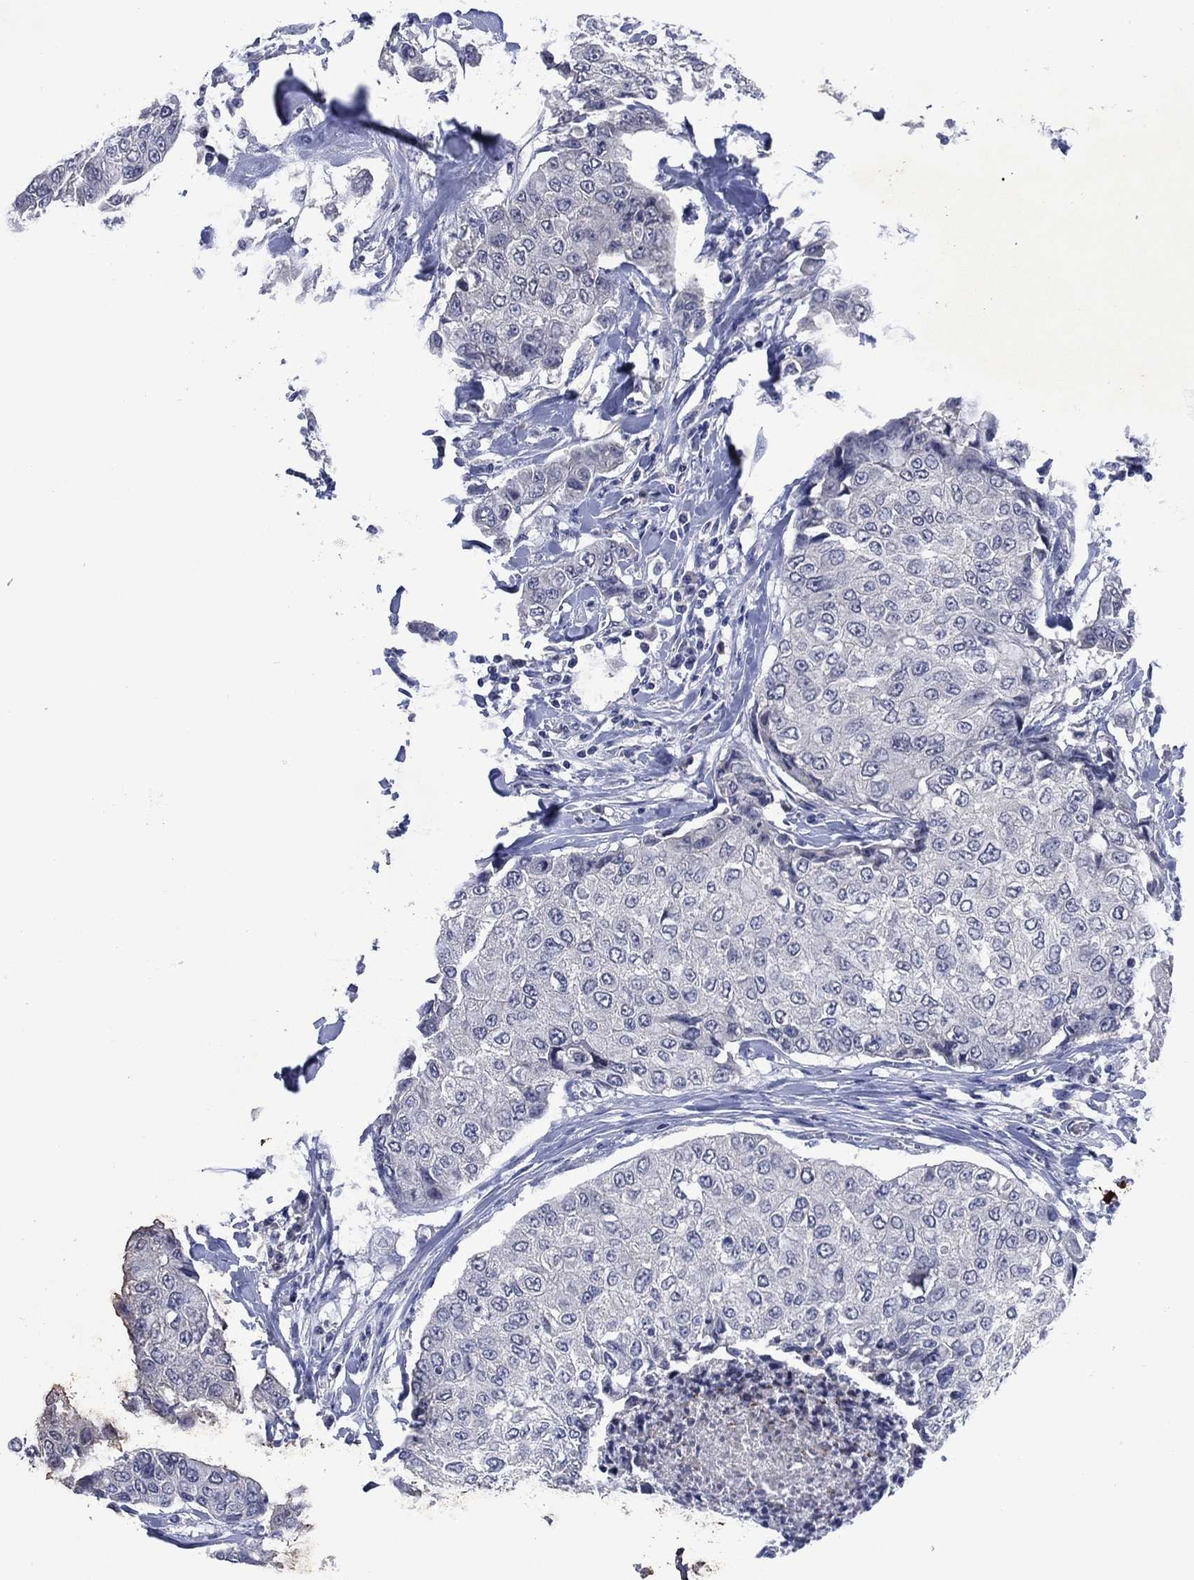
{"staining": {"intensity": "negative", "quantity": "none", "location": "none"}, "tissue": "breast cancer", "cell_type": "Tumor cells", "image_type": "cancer", "snomed": [{"axis": "morphology", "description": "Duct carcinoma"}, {"axis": "topography", "description": "Breast"}], "caption": "Human infiltrating ductal carcinoma (breast) stained for a protein using immunohistochemistry reveals no positivity in tumor cells.", "gene": "USP26", "patient": {"sex": "female", "age": 27}}